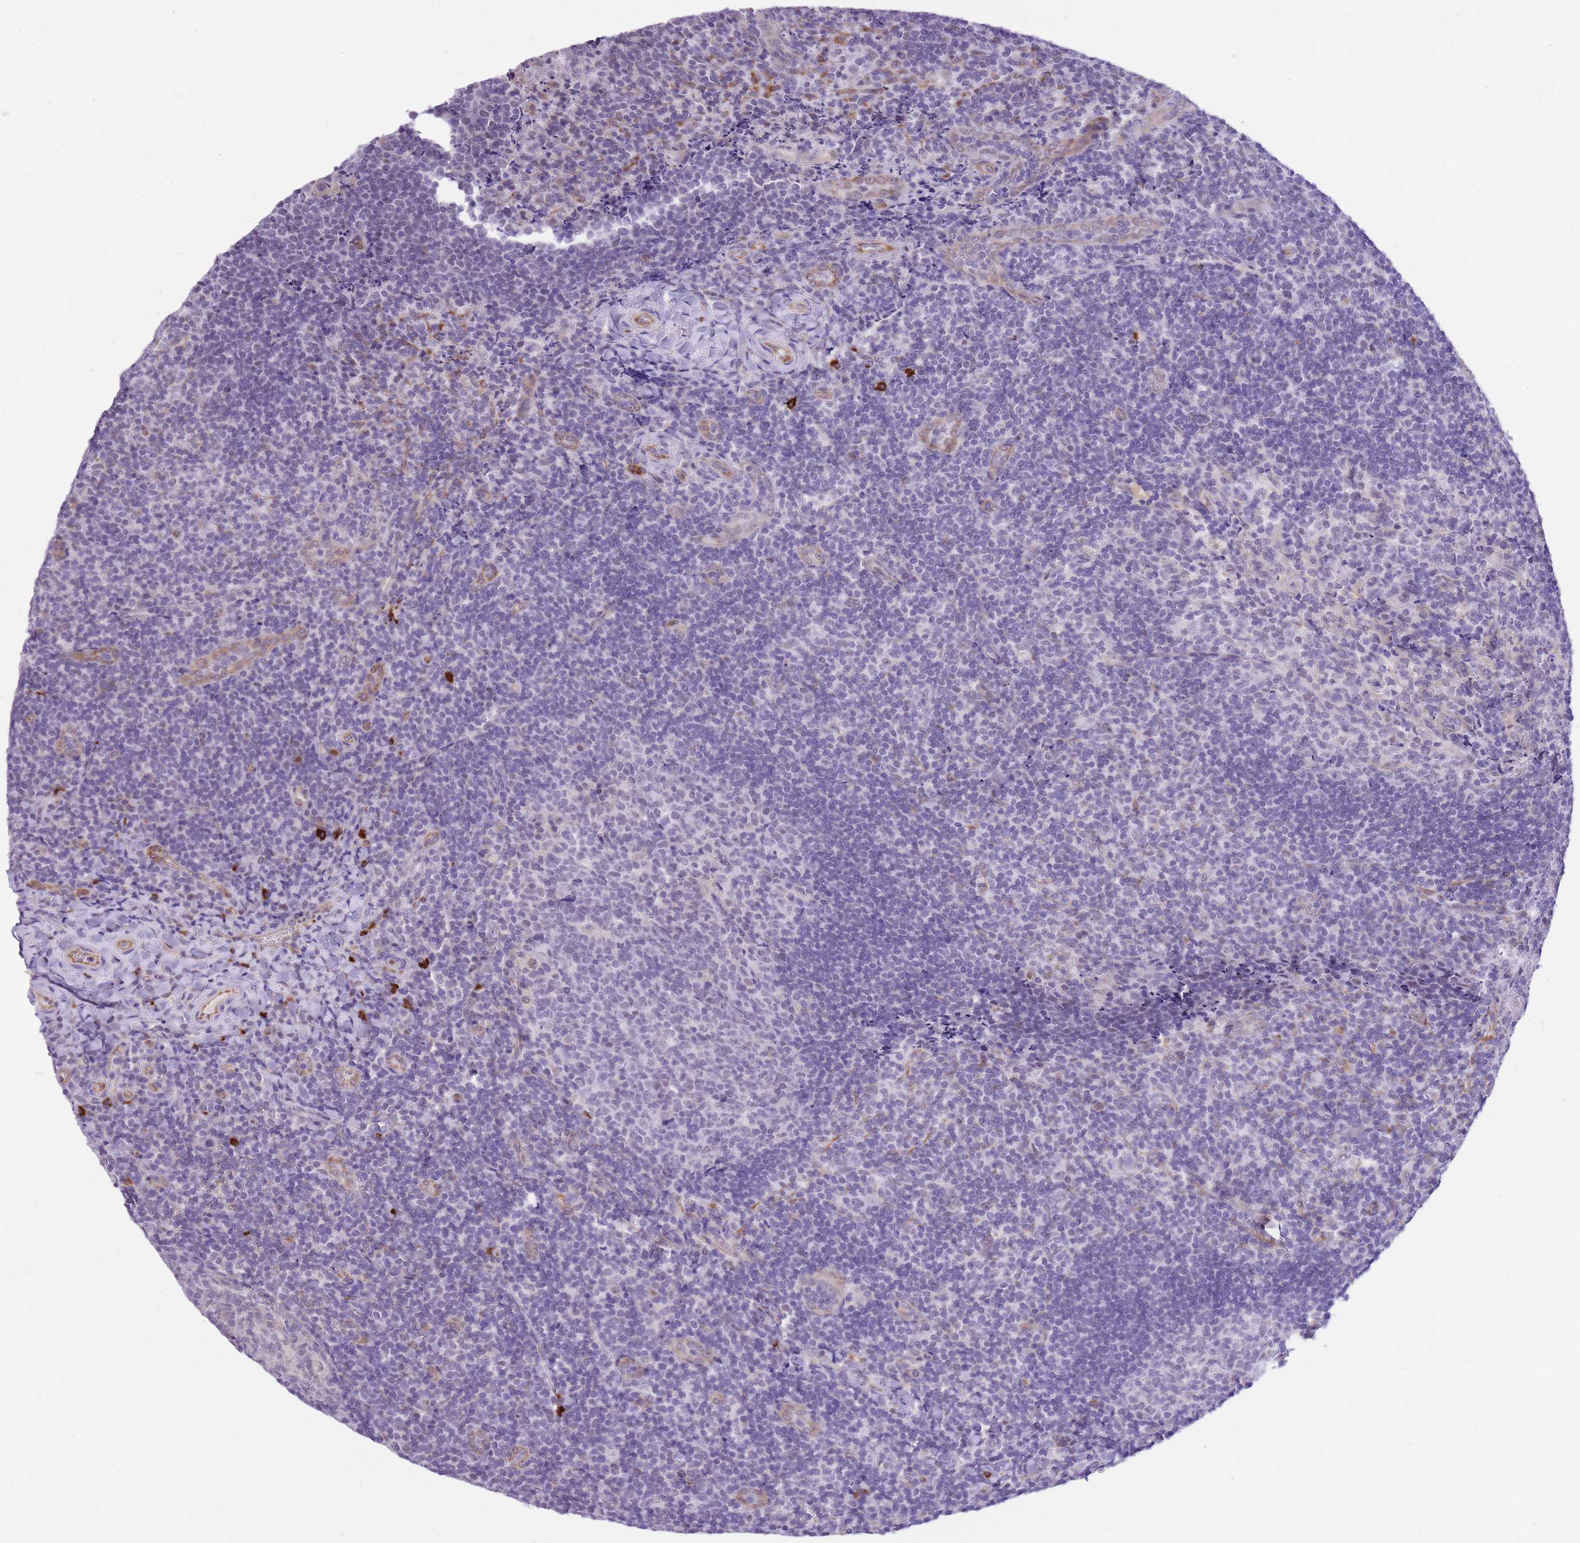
{"staining": {"intensity": "negative", "quantity": "none", "location": "none"}, "tissue": "tonsil", "cell_type": "Germinal center cells", "image_type": "normal", "snomed": [{"axis": "morphology", "description": "Normal tissue, NOS"}, {"axis": "topography", "description": "Tonsil"}], "caption": "Immunohistochemistry photomicrograph of benign tonsil: human tonsil stained with DAB (3,3'-diaminobenzidine) shows no significant protein positivity in germinal center cells.", "gene": "MEIOSIN", "patient": {"sex": "male", "age": 17}}